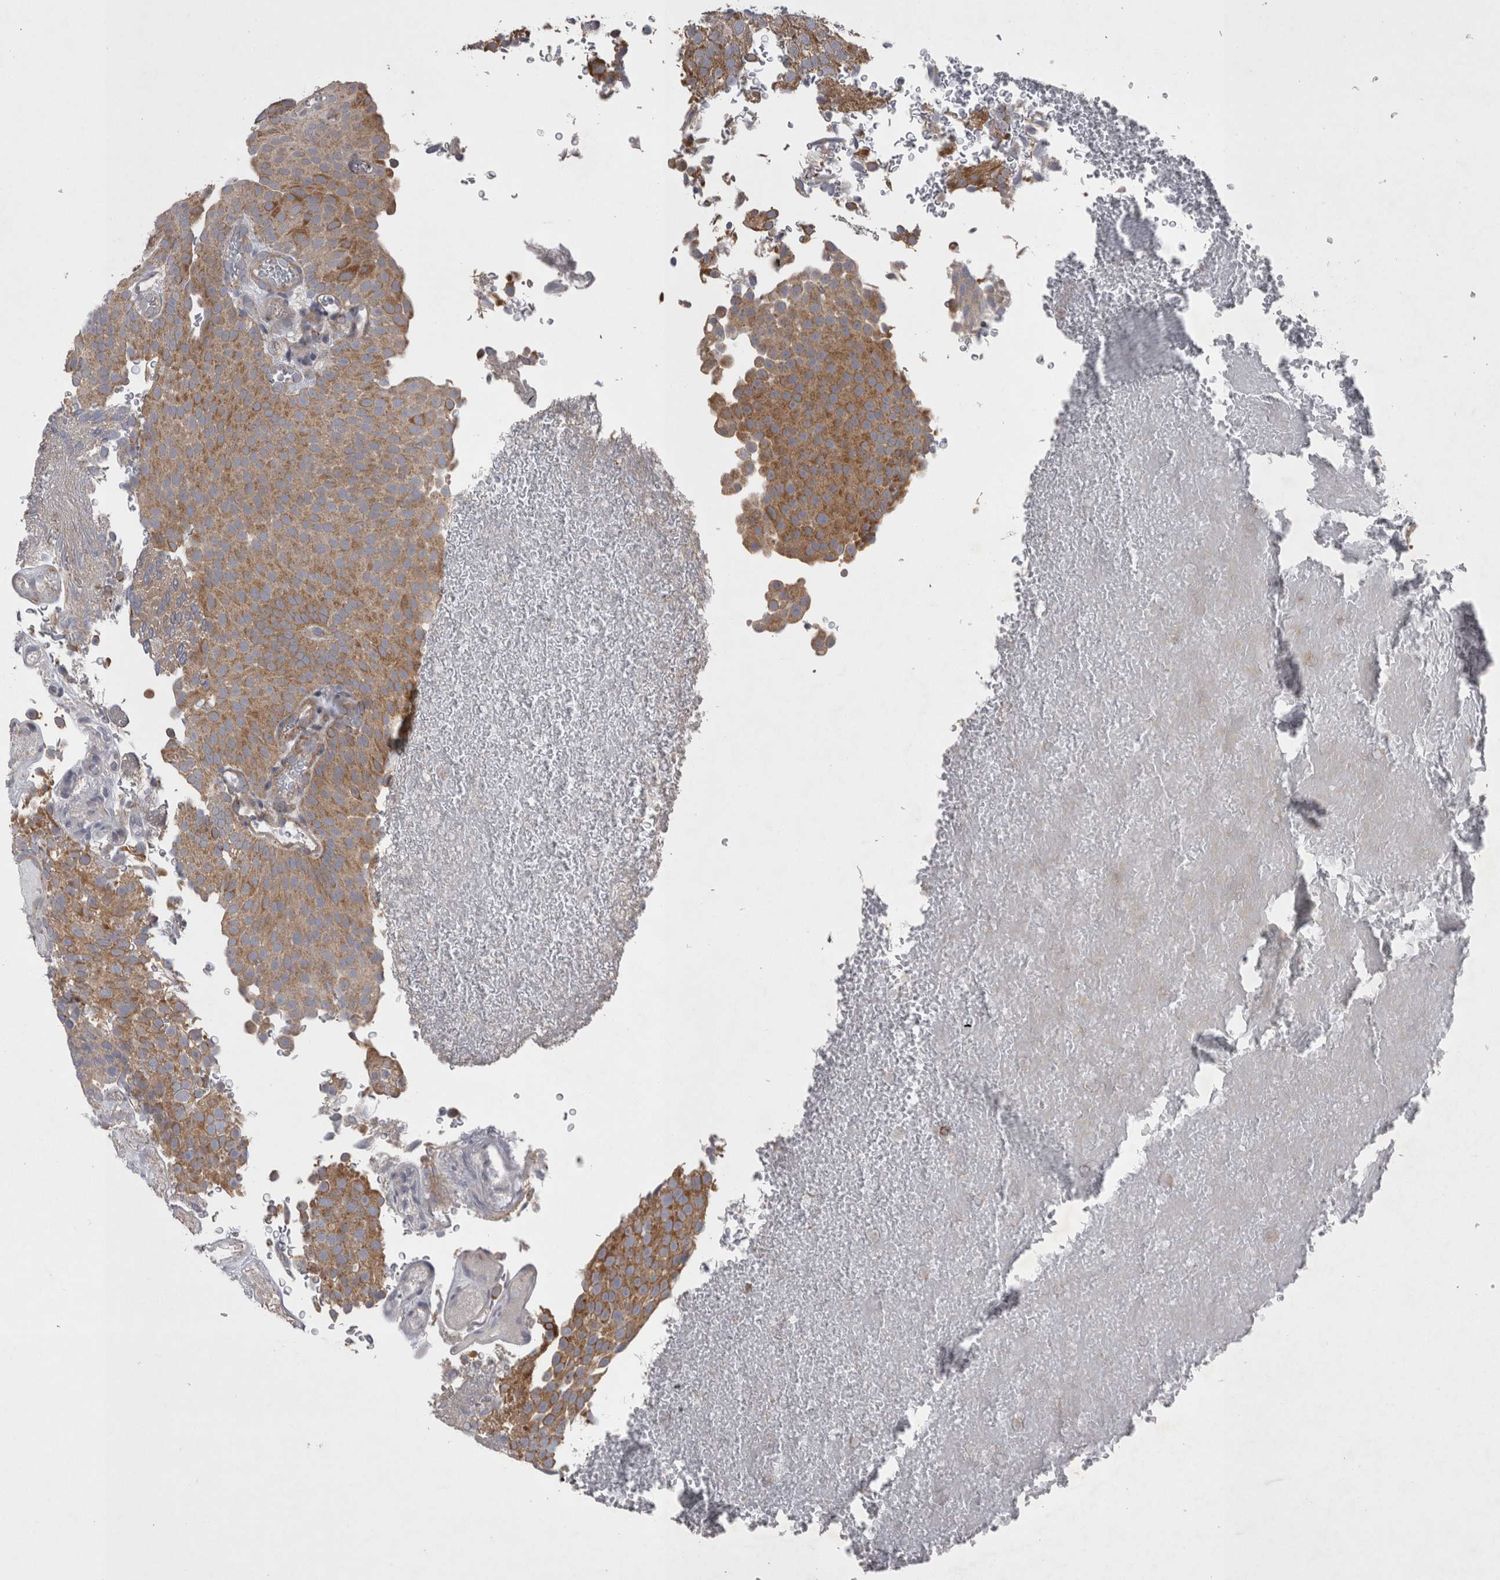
{"staining": {"intensity": "moderate", "quantity": ">75%", "location": "cytoplasmic/membranous"}, "tissue": "urothelial cancer", "cell_type": "Tumor cells", "image_type": "cancer", "snomed": [{"axis": "morphology", "description": "Urothelial carcinoma, Low grade"}, {"axis": "topography", "description": "Urinary bladder"}], "caption": "Human urothelial cancer stained for a protein (brown) reveals moderate cytoplasmic/membranous positive expression in about >75% of tumor cells.", "gene": "TSPOAP1", "patient": {"sex": "male", "age": 78}}